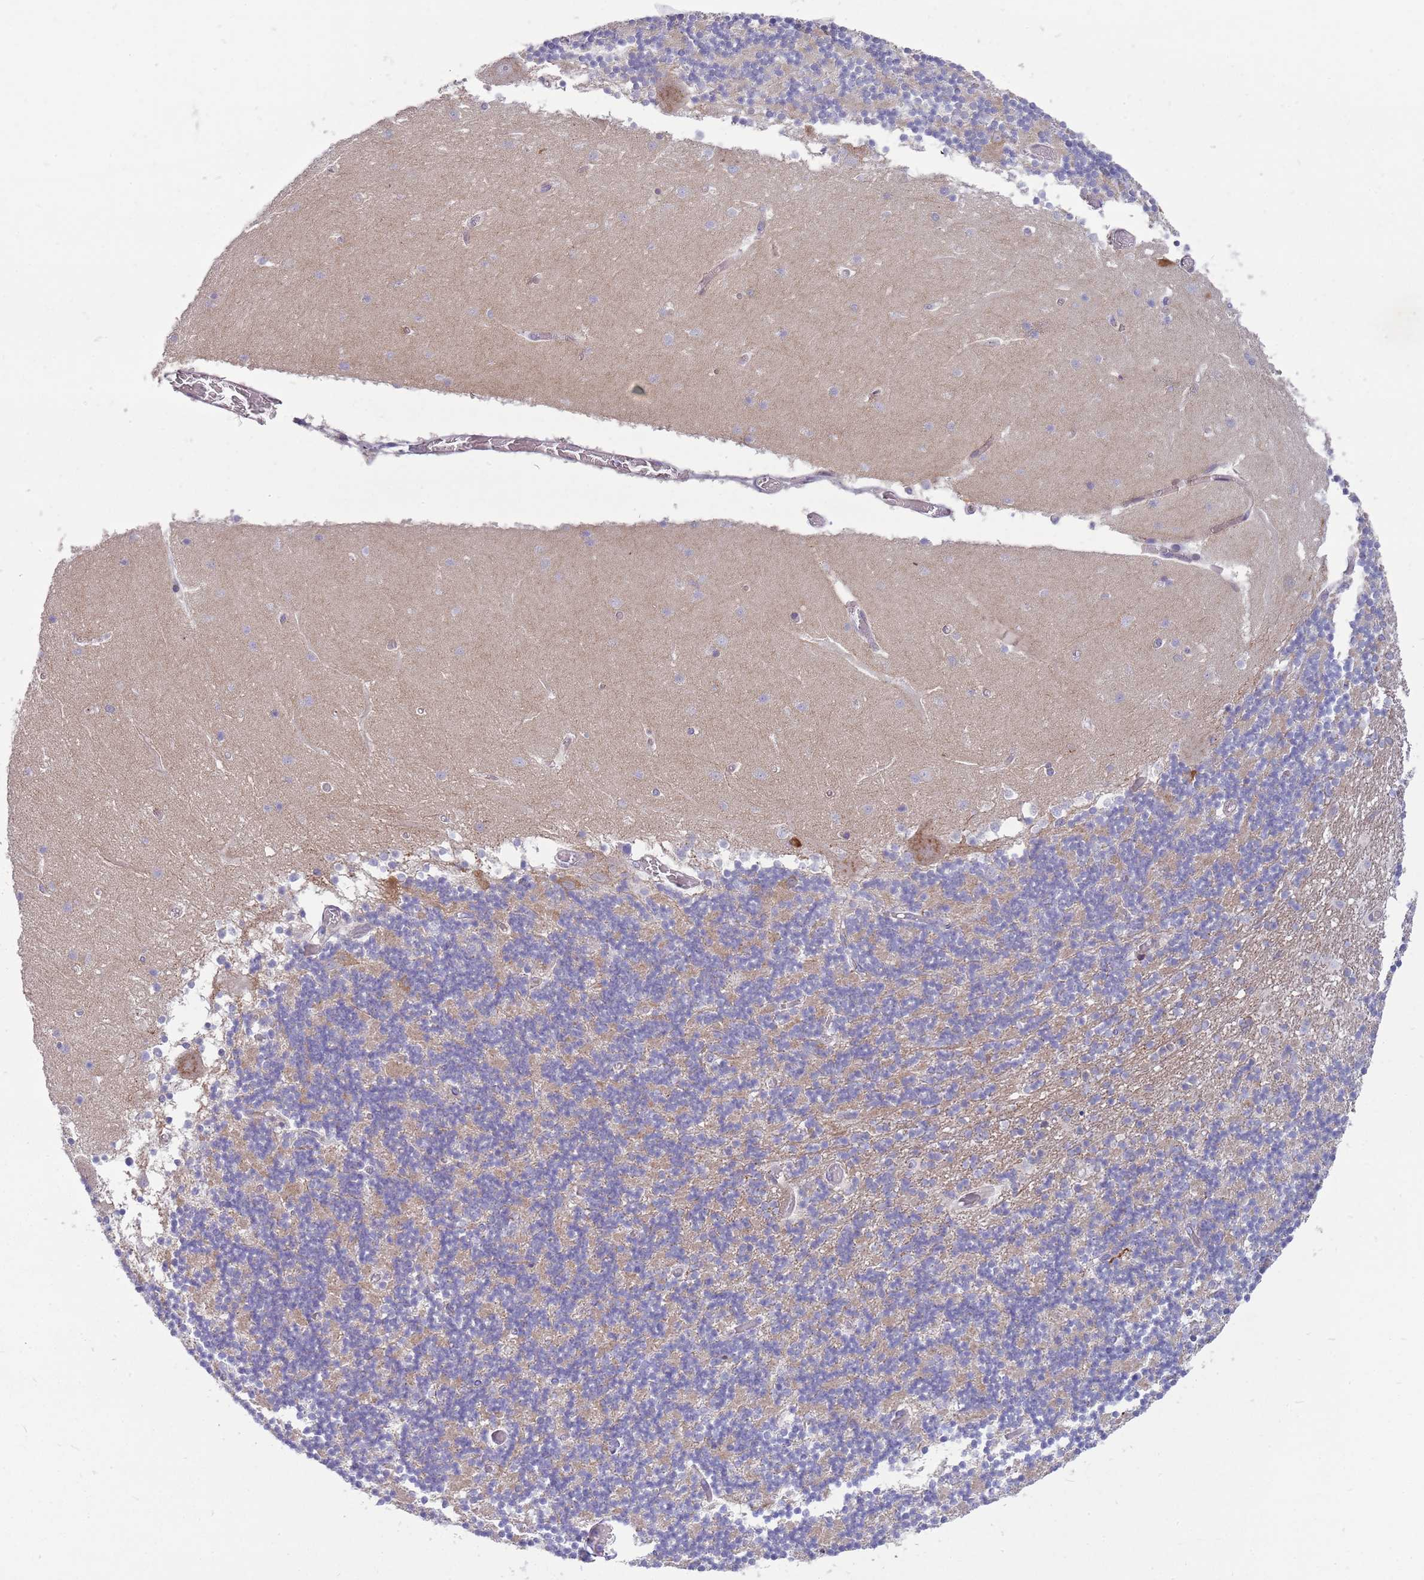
{"staining": {"intensity": "moderate", "quantity": "<25%", "location": "cytoplasmic/membranous"}, "tissue": "cerebellum", "cell_type": "Cells in granular layer", "image_type": "normal", "snomed": [{"axis": "morphology", "description": "Normal tissue, NOS"}, {"axis": "topography", "description": "Cerebellum"}], "caption": "IHC histopathology image of unremarkable human cerebellum stained for a protein (brown), which displays low levels of moderate cytoplasmic/membranous expression in approximately <25% of cells in granular layer.", "gene": "DIPK1C", "patient": {"sex": "female", "age": 28}}